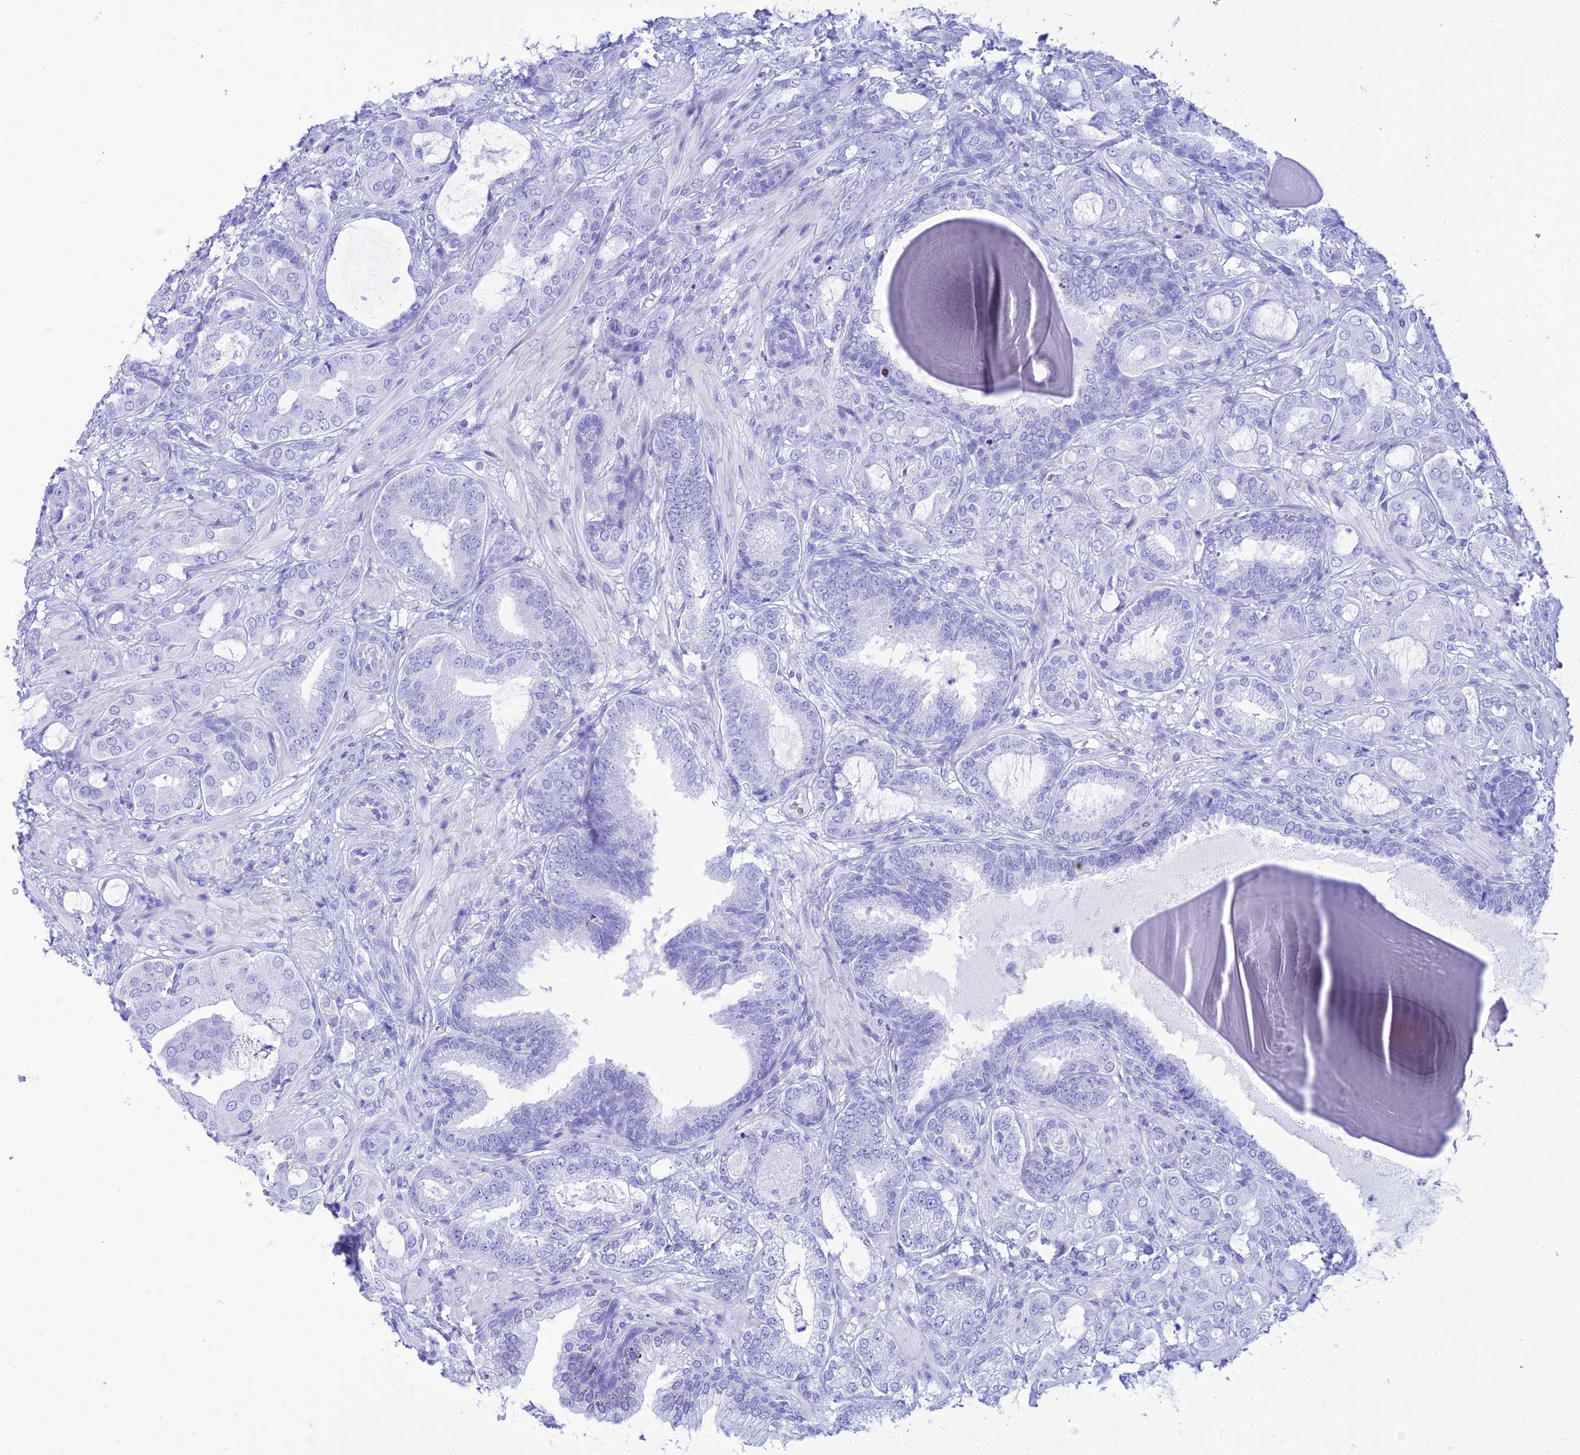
{"staining": {"intensity": "negative", "quantity": "none", "location": "none"}, "tissue": "prostate cancer", "cell_type": "Tumor cells", "image_type": "cancer", "snomed": [{"axis": "morphology", "description": "Adenocarcinoma, Low grade"}, {"axis": "topography", "description": "Prostate"}], "caption": "An immunohistochemistry histopathology image of low-grade adenocarcinoma (prostate) is shown. There is no staining in tumor cells of low-grade adenocarcinoma (prostate).", "gene": "PRNP", "patient": {"sex": "male", "age": 57}}